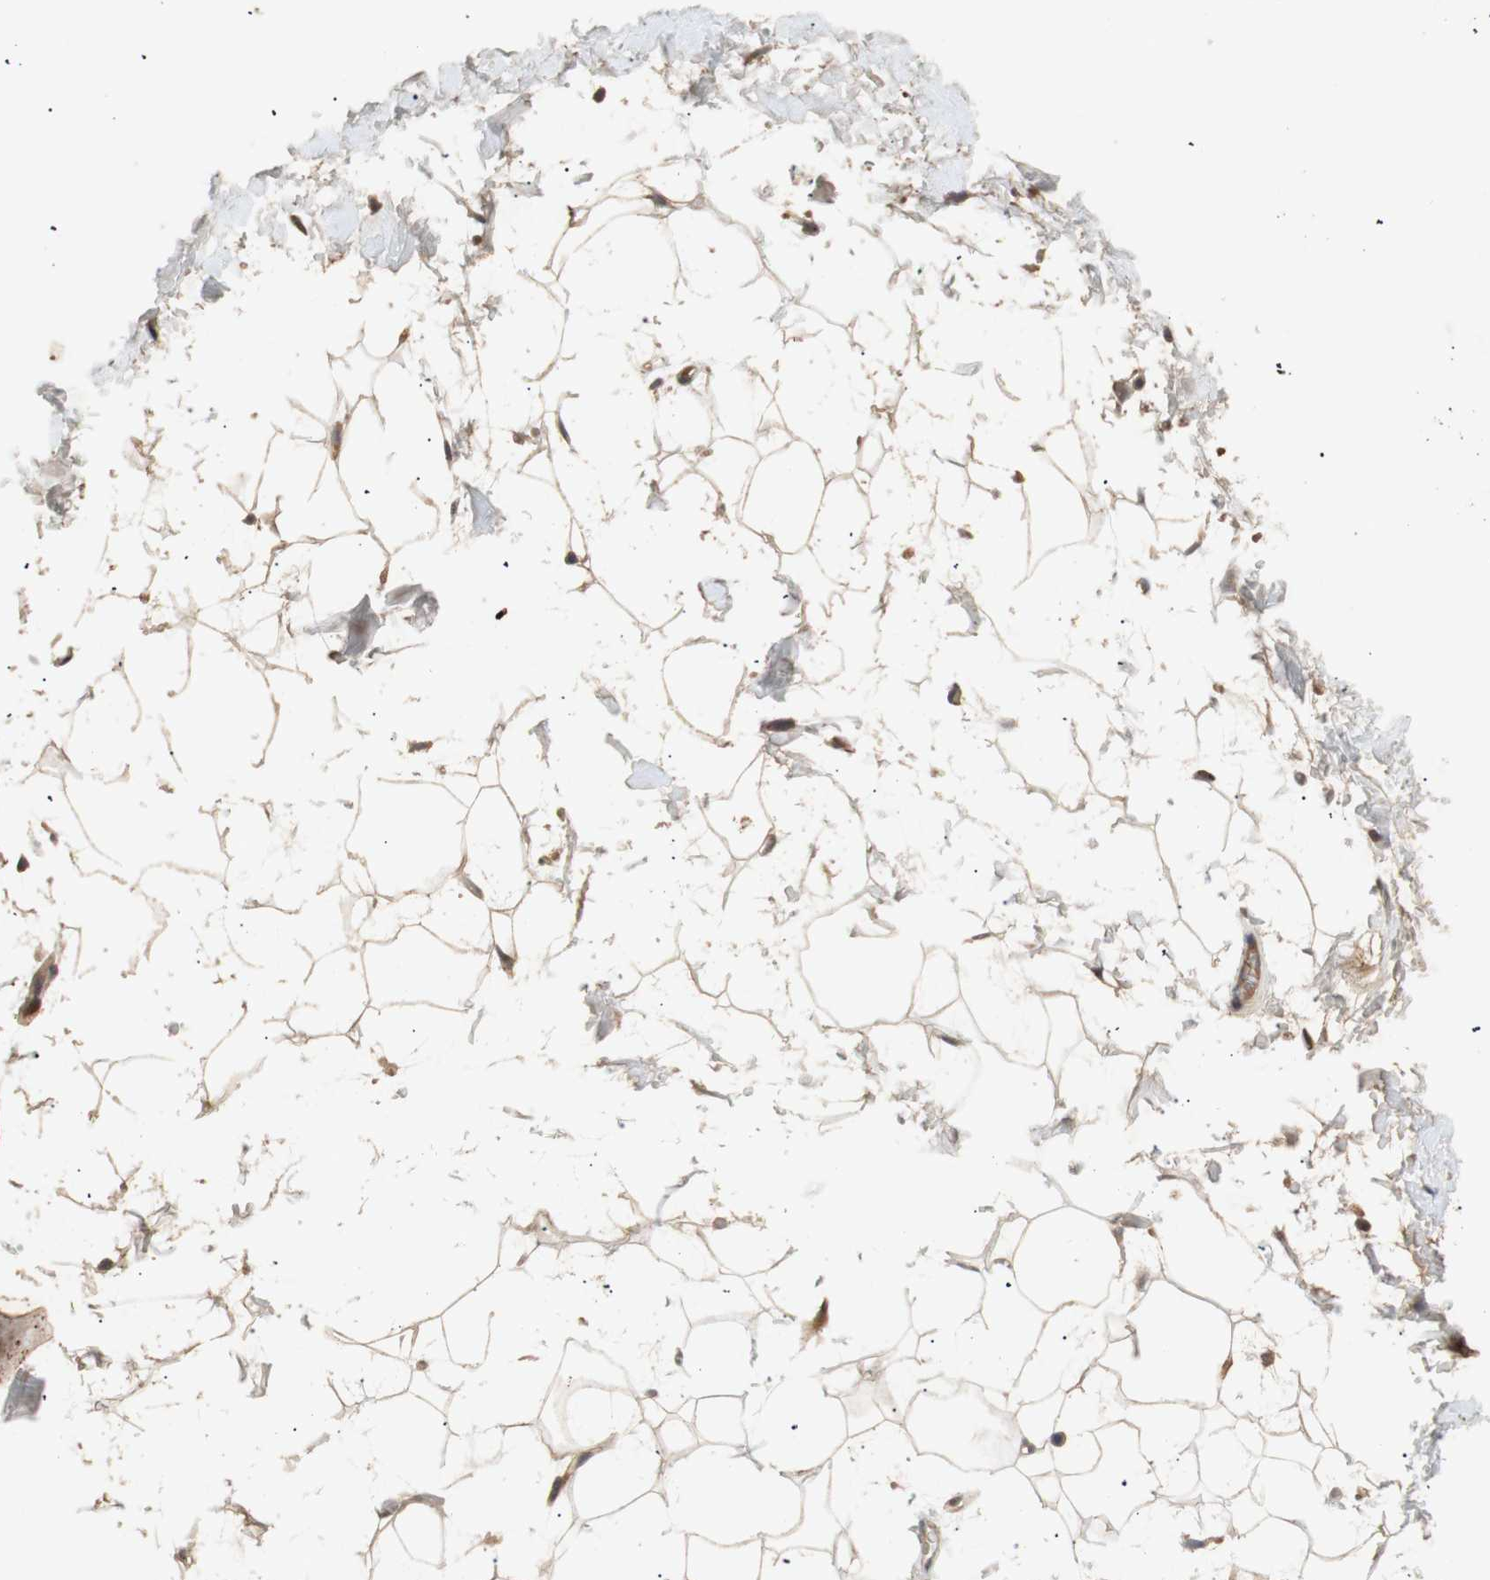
{"staining": {"intensity": "moderate", "quantity": ">75%", "location": "cytoplasmic/membranous"}, "tissue": "adipose tissue", "cell_type": "Adipocytes", "image_type": "normal", "snomed": [{"axis": "morphology", "description": "Normal tissue, NOS"}, {"axis": "topography", "description": "Soft tissue"}], "caption": "Human adipose tissue stained with a brown dye exhibits moderate cytoplasmic/membranous positive staining in approximately >75% of adipocytes.", "gene": "PKN1", "patient": {"sex": "male", "age": 72}}